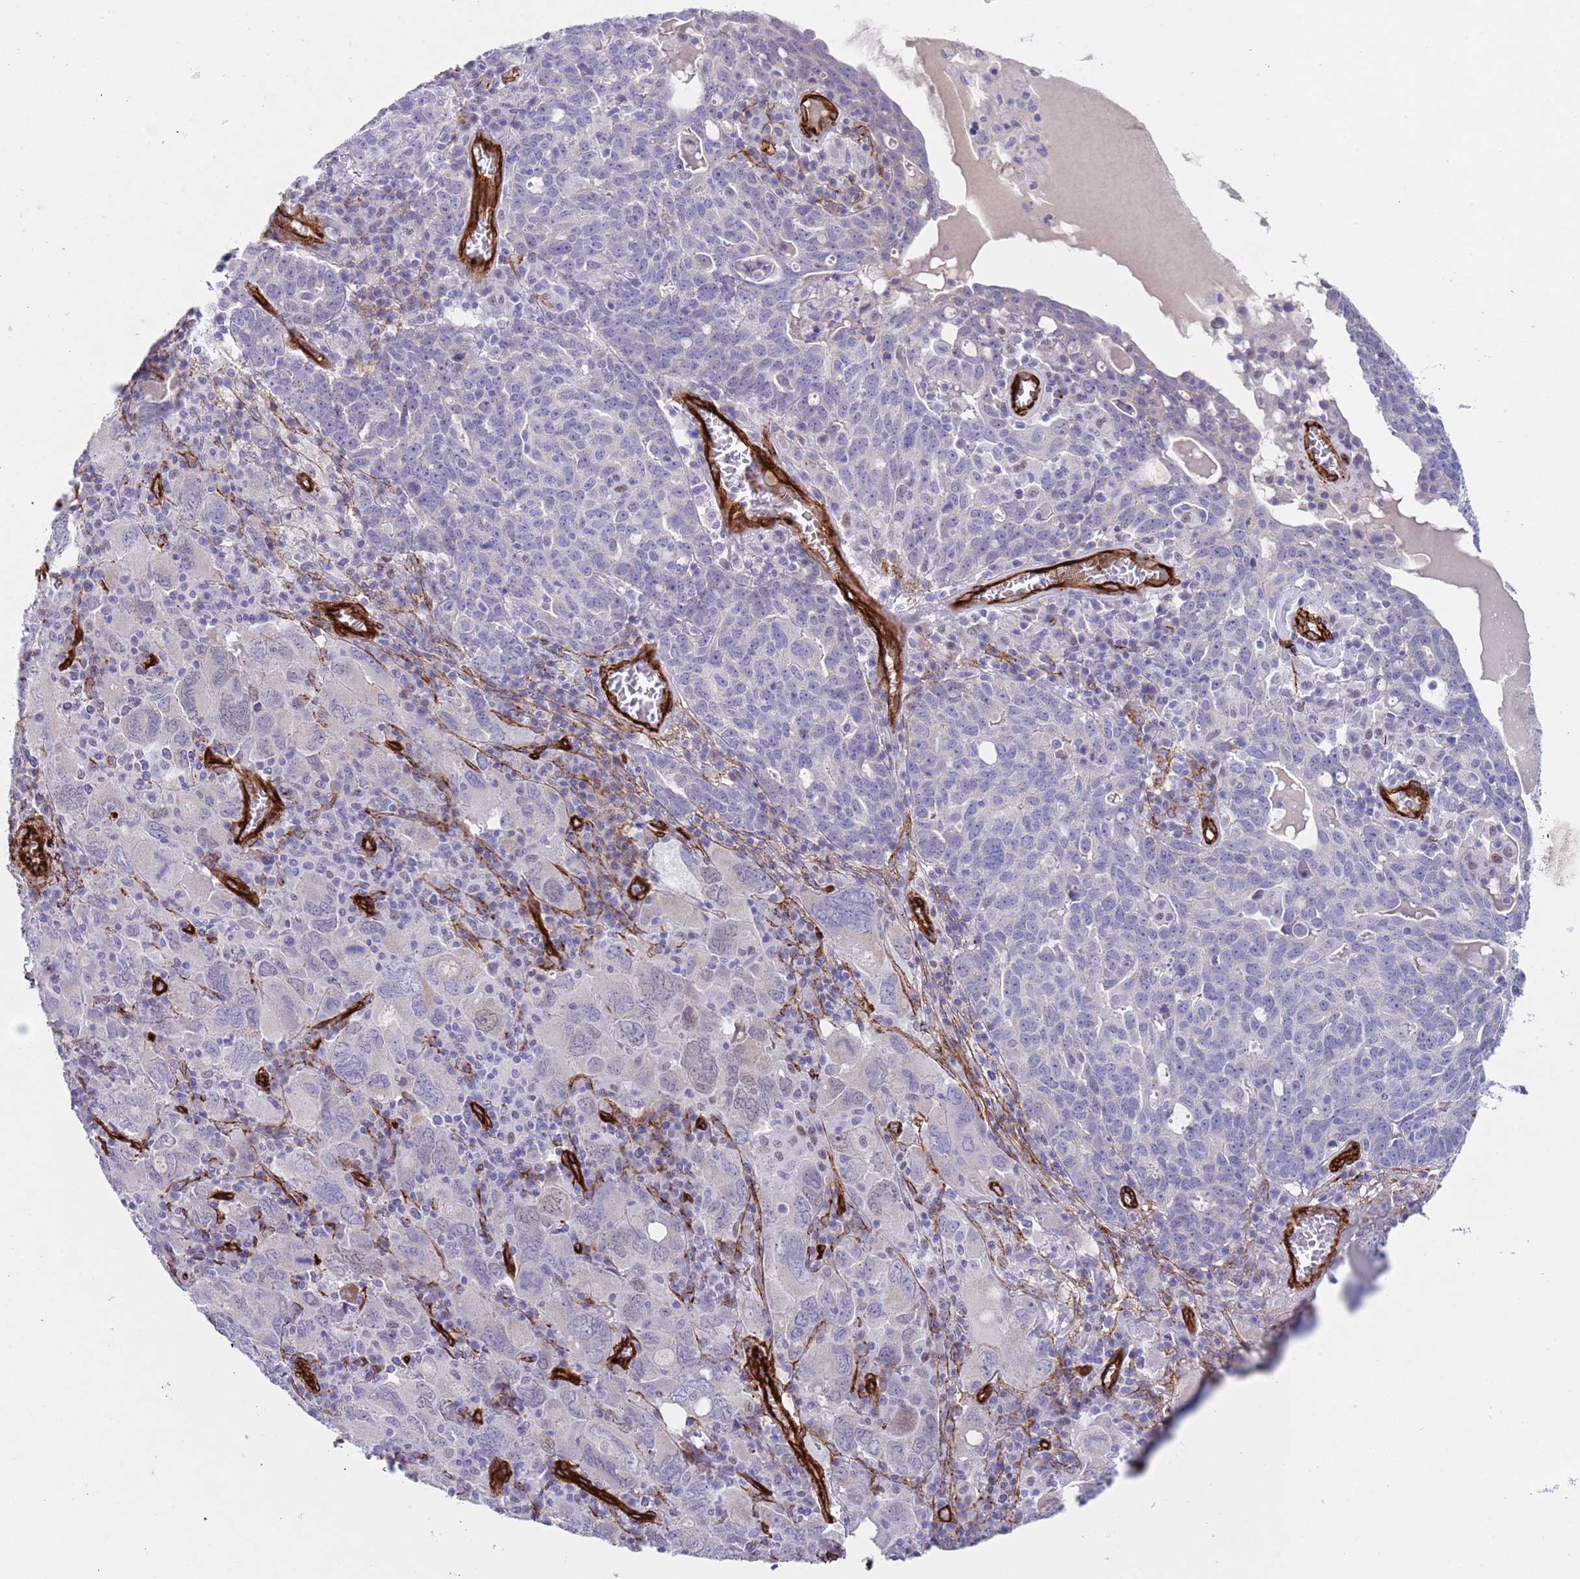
{"staining": {"intensity": "negative", "quantity": "none", "location": "none"}, "tissue": "ovarian cancer", "cell_type": "Tumor cells", "image_type": "cancer", "snomed": [{"axis": "morphology", "description": "Carcinoma, endometroid"}, {"axis": "topography", "description": "Ovary"}], "caption": "IHC histopathology image of endometroid carcinoma (ovarian) stained for a protein (brown), which demonstrates no staining in tumor cells. (Brightfield microscopy of DAB (3,3'-diaminobenzidine) immunohistochemistry (IHC) at high magnification).", "gene": "CAV2", "patient": {"sex": "female", "age": 62}}